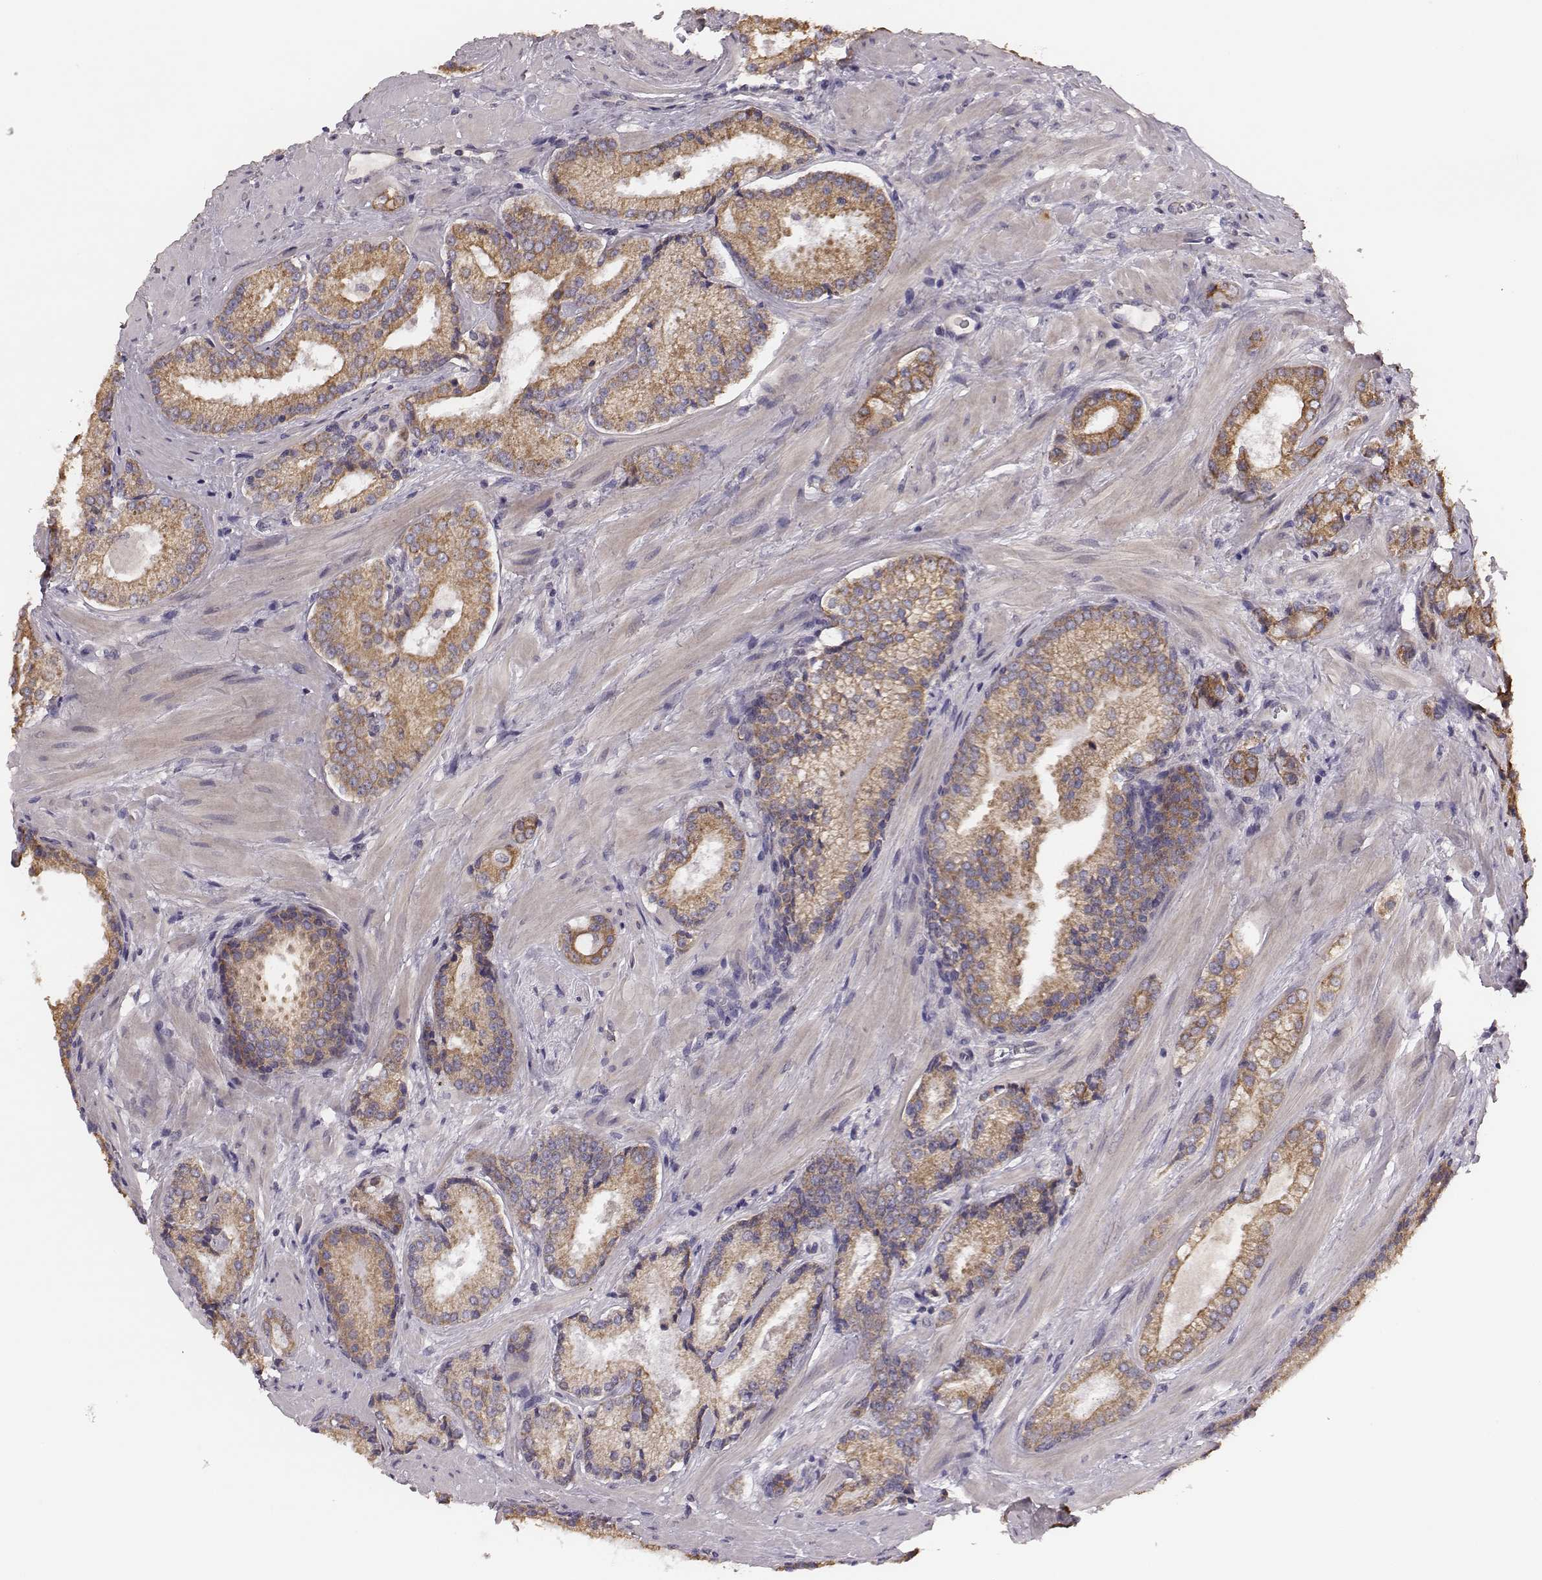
{"staining": {"intensity": "moderate", "quantity": ">75%", "location": "cytoplasmic/membranous"}, "tissue": "prostate cancer", "cell_type": "Tumor cells", "image_type": "cancer", "snomed": [{"axis": "morphology", "description": "Adenocarcinoma, Low grade"}, {"axis": "topography", "description": "Prostate"}], "caption": "Protein staining of prostate low-grade adenocarcinoma tissue displays moderate cytoplasmic/membranous positivity in about >75% of tumor cells.", "gene": "HAVCR1", "patient": {"sex": "male", "age": 56}}